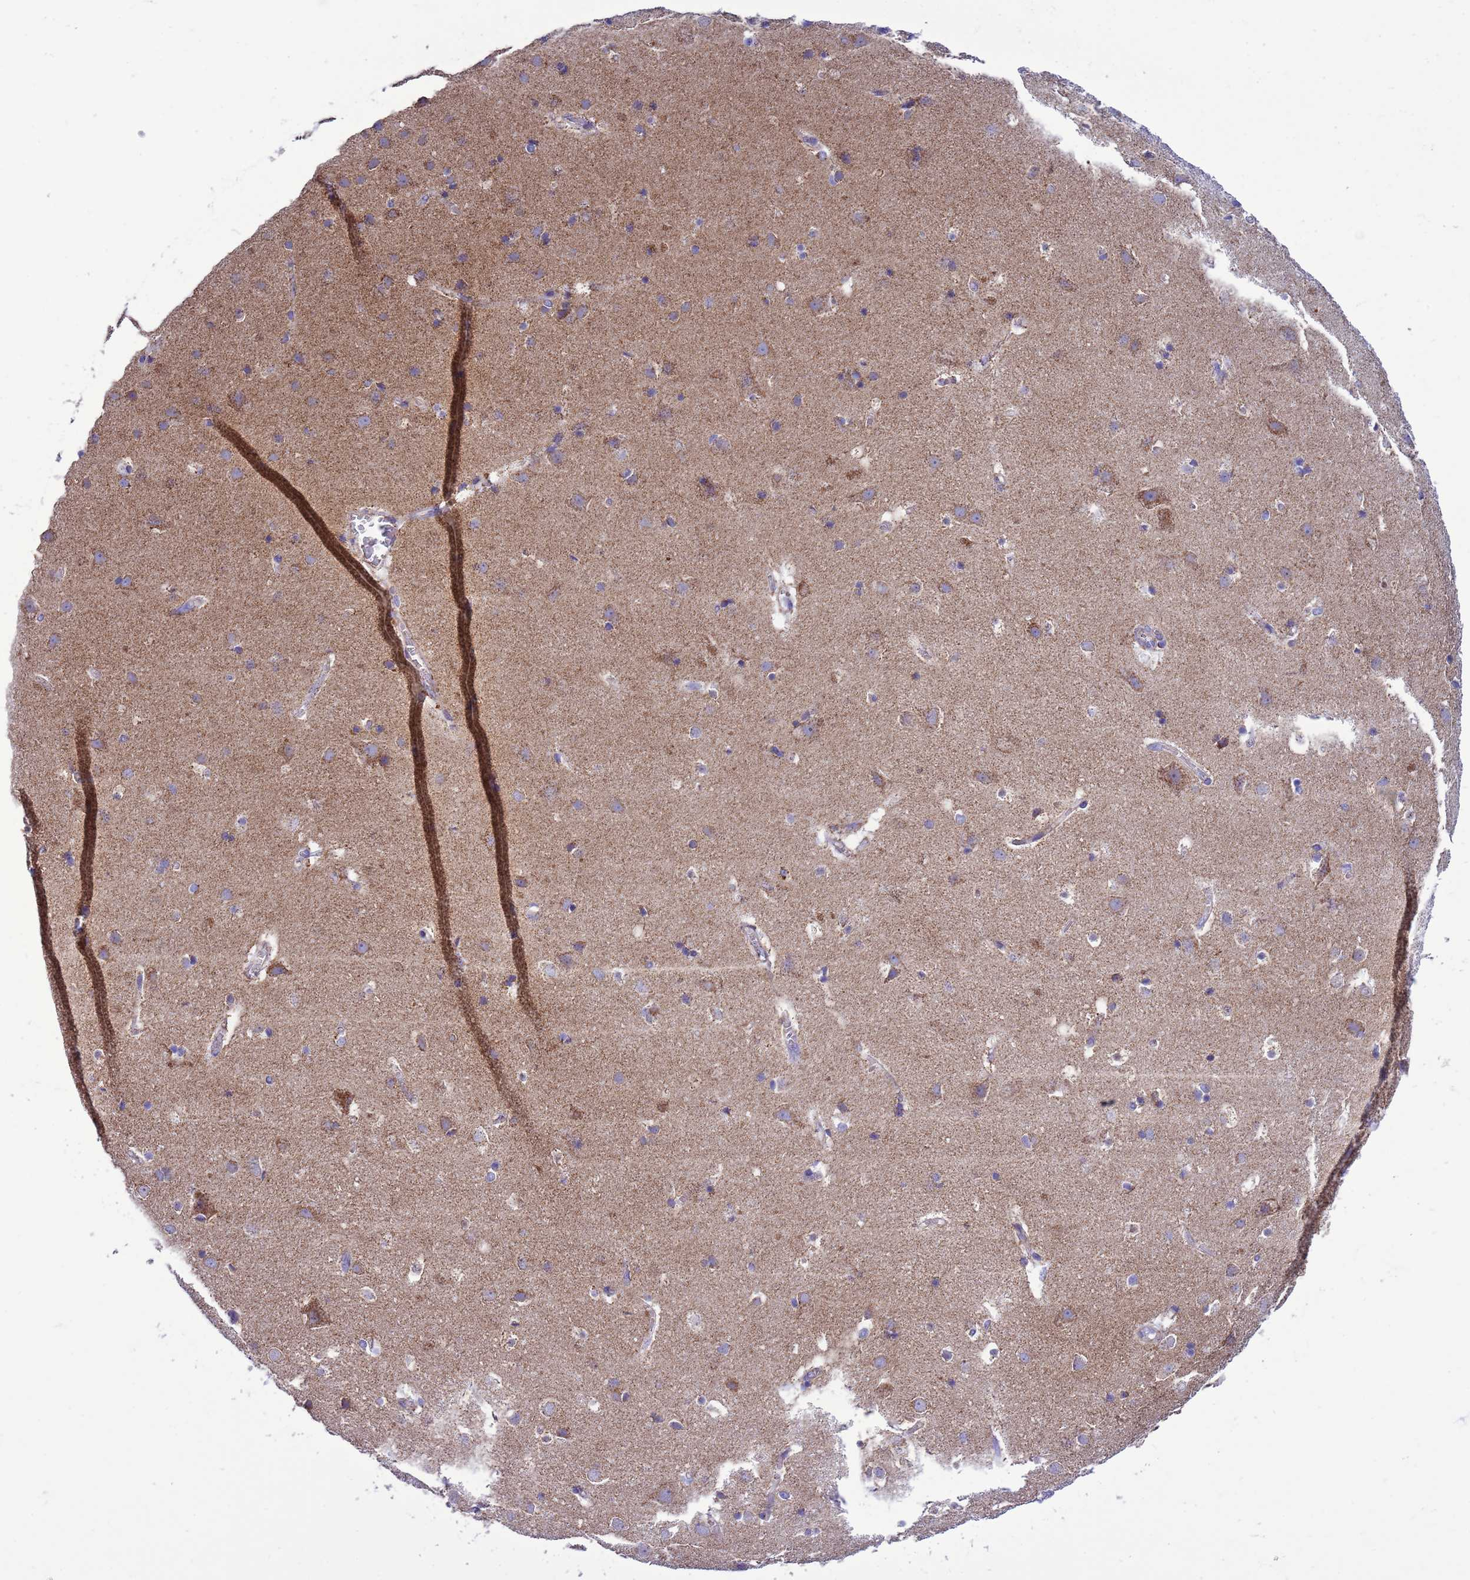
{"staining": {"intensity": "weak", "quantity": "<25%", "location": "cytoplasmic/membranous"}, "tissue": "cerebral cortex", "cell_type": "Endothelial cells", "image_type": "normal", "snomed": [{"axis": "morphology", "description": "Normal tissue, NOS"}, {"axis": "topography", "description": "Cerebral cortex"}], "caption": "Endothelial cells show no significant protein expression in benign cerebral cortex.", "gene": "CCDC191", "patient": {"sex": "male", "age": 54}}